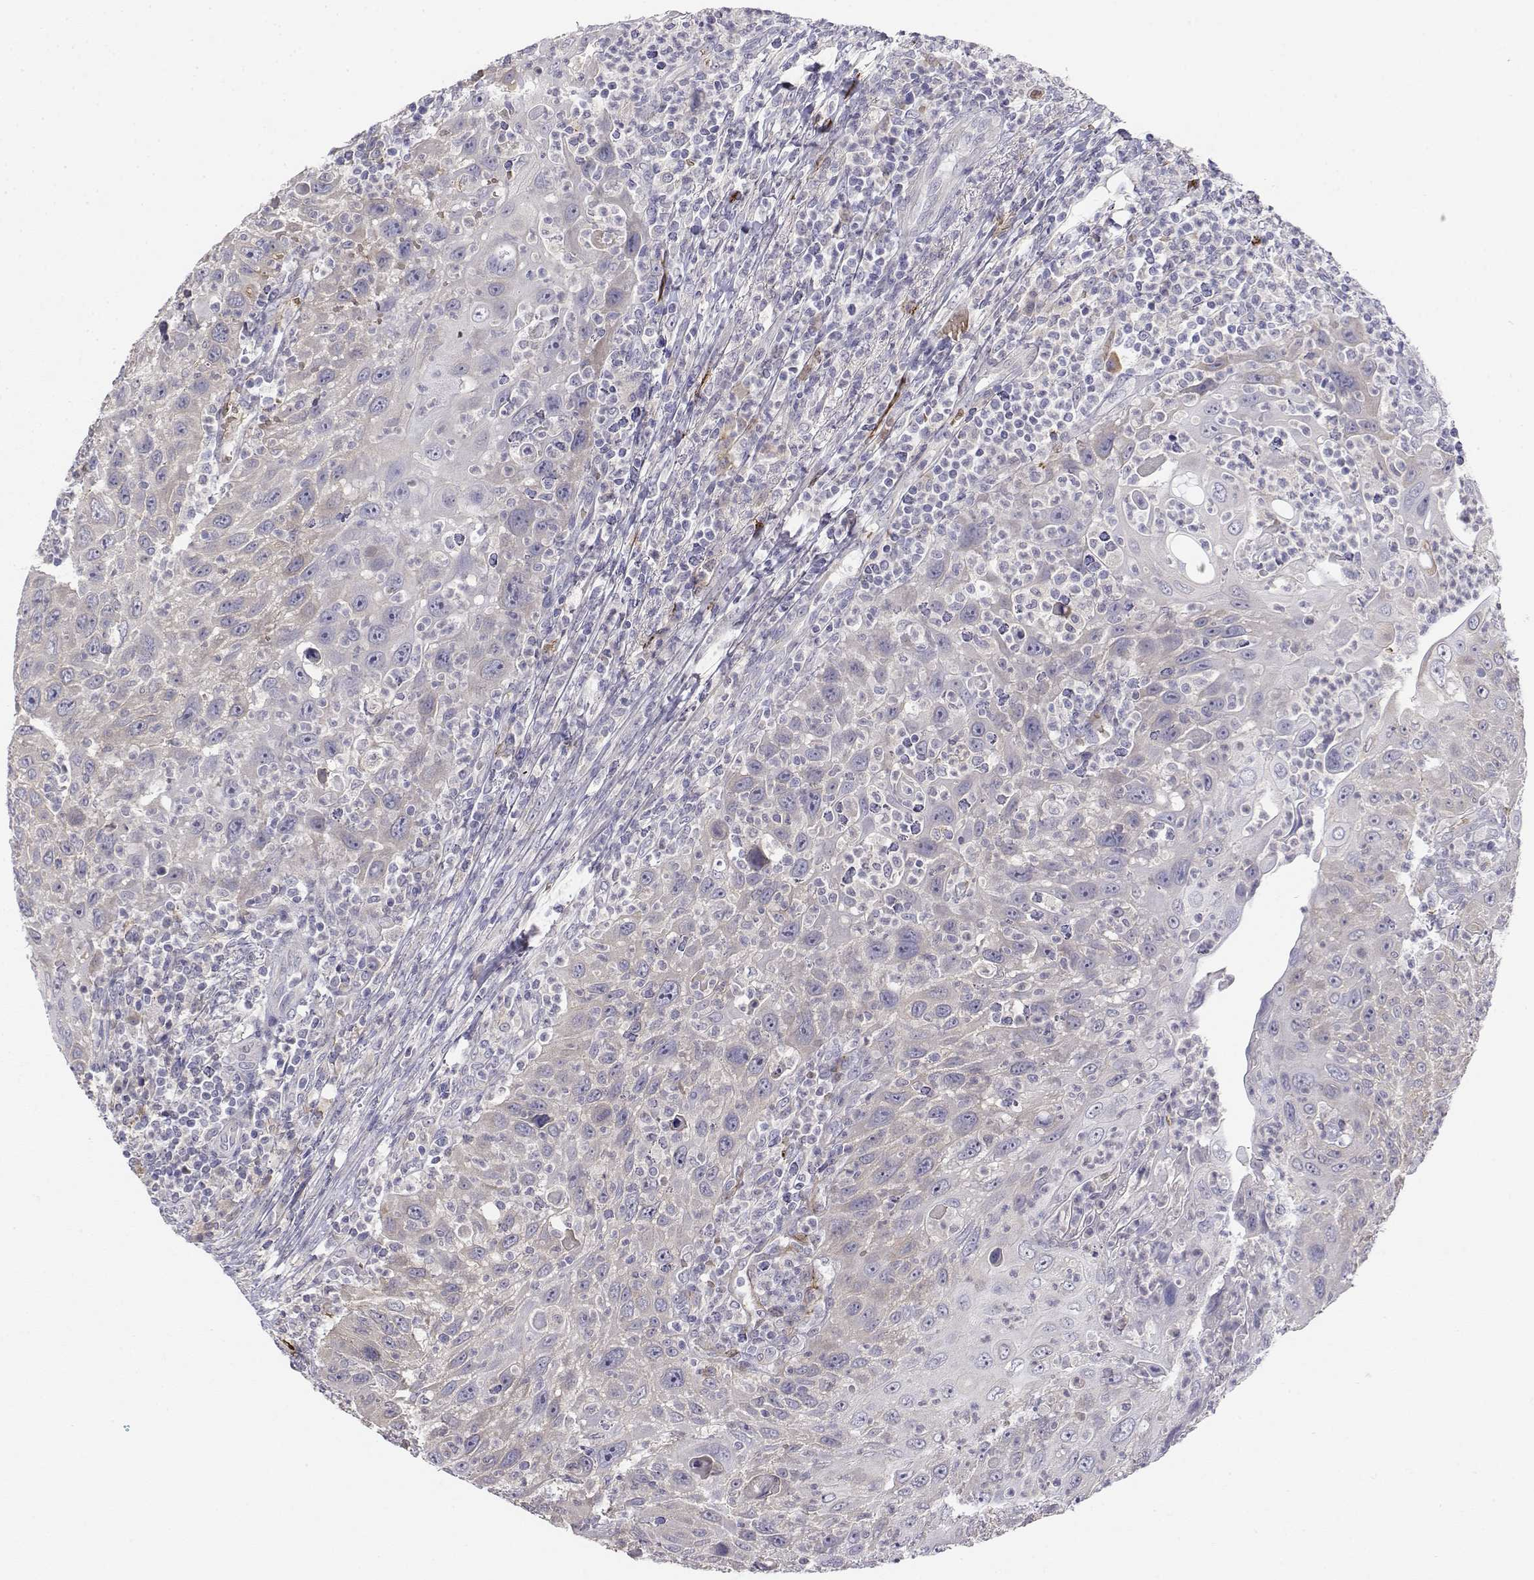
{"staining": {"intensity": "negative", "quantity": "none", "location": "none"}, "tissue": "head and neck cancer", "cell_type": "Tumor cells", "image_type": "cancer", "snomed": [{"axis": "morphology", "description": "Squamous cell carcinoma, NOS"}, {"axis": "topography", "description": "Head-Neck"}], "caption": "Immunohistochemical staining of head and neck squamous cell carcinoma exhibits no significant staining in tumor cells. (Brightfield microscopy of DAB (3,3'-diaminobenzidine) IHC at high magnification).", "gene": "CADM1", "patient": {"sex": "male", "age": 69}}